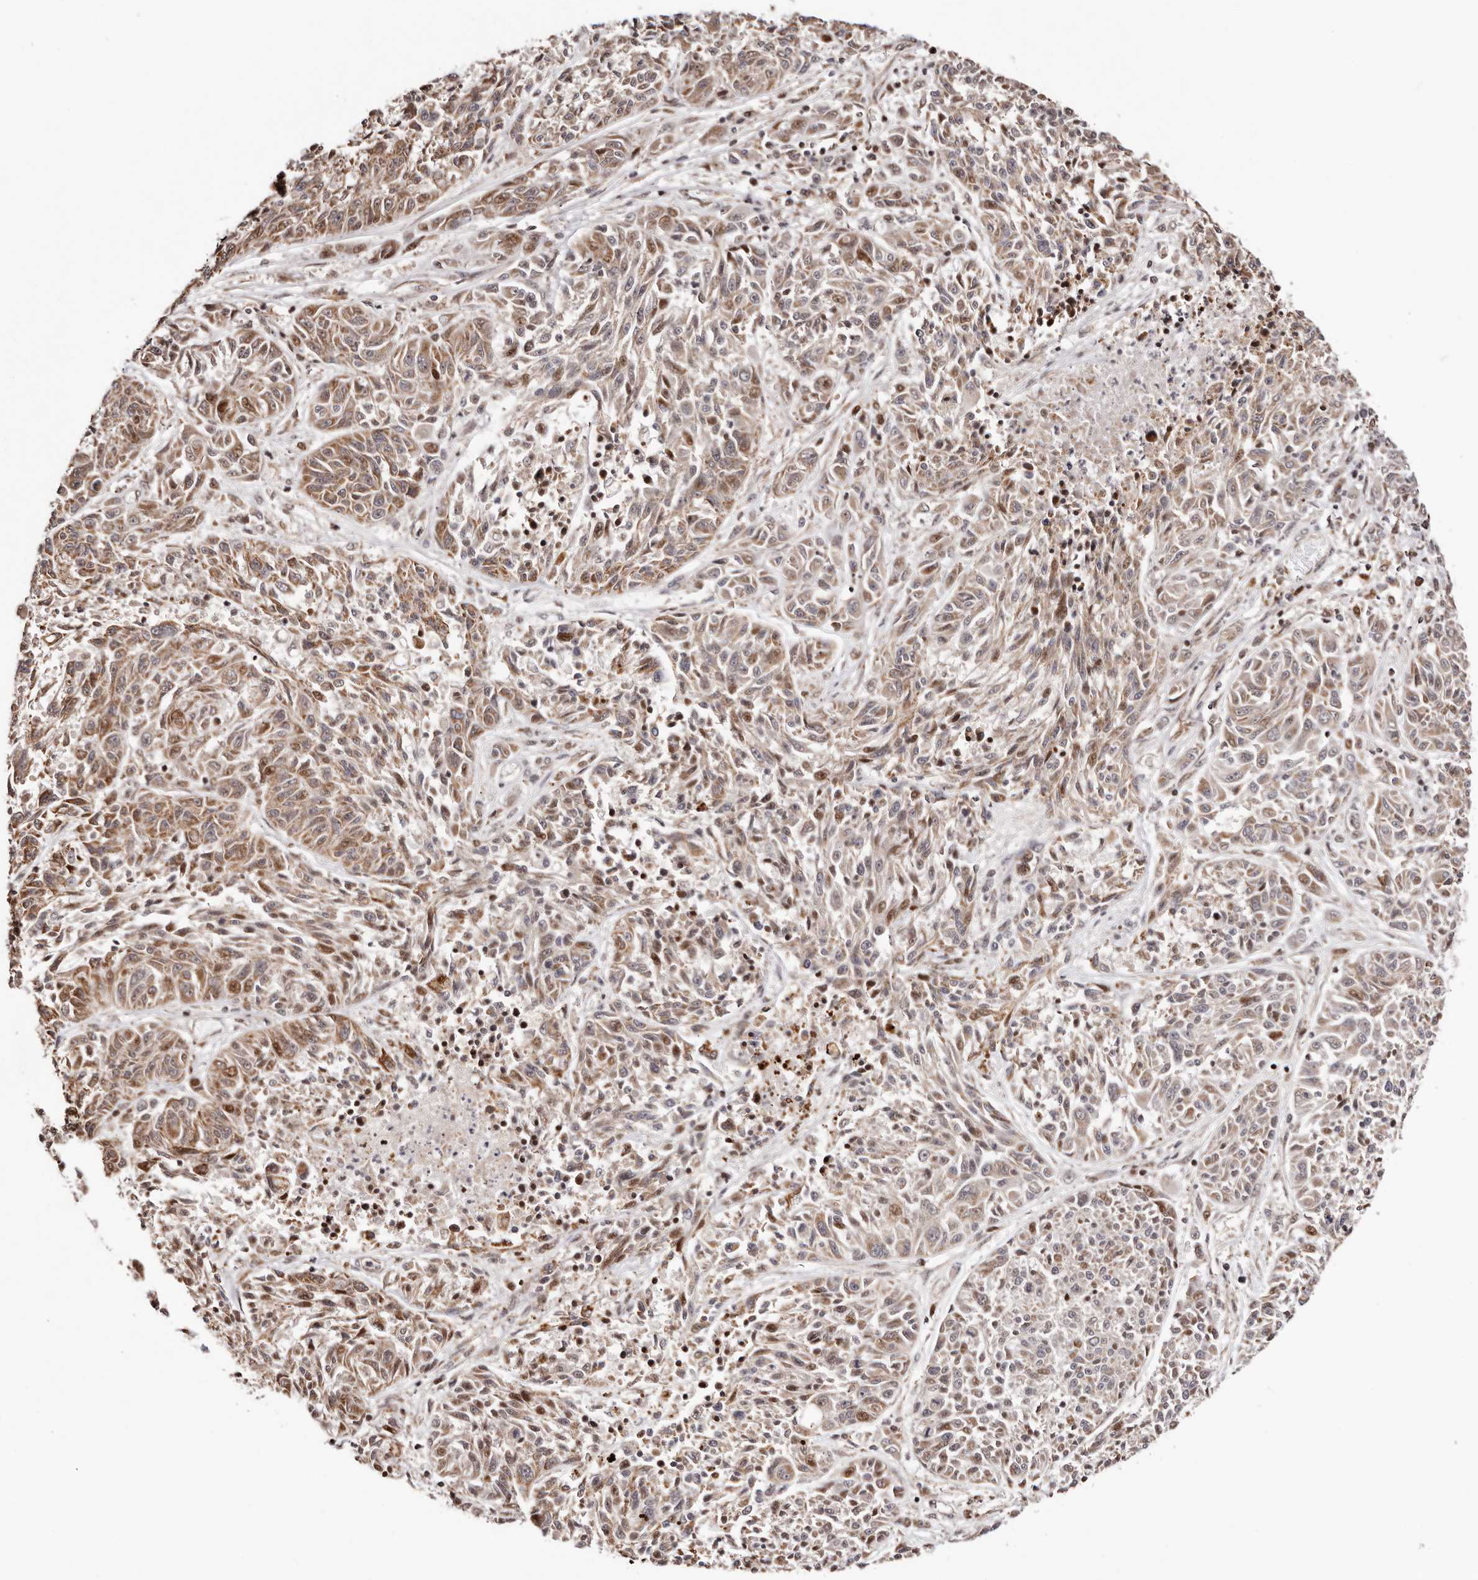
{"staining": {"intensity": "moderate", "quantity": ">75%", "location": "cytoplasmic/membranous,nuclear"}, "tissue": "melanoma", "cell_type": "Tumor cells", "image_type": "cancer", "snomed": [{"axis": "morphology", "description": "Malignant melanoma, NOS"}, {"axis": "topography", "description": "Skin"}], "caption": "Human malignant melanoma stained for a protein (brown) exhibits moderate cytoplasmic/membranous and nuclear positive staining in approximately >75% of tumor cells.", "gene": "HIVEP3", "patient": {"sex": "male", "age": 53}}